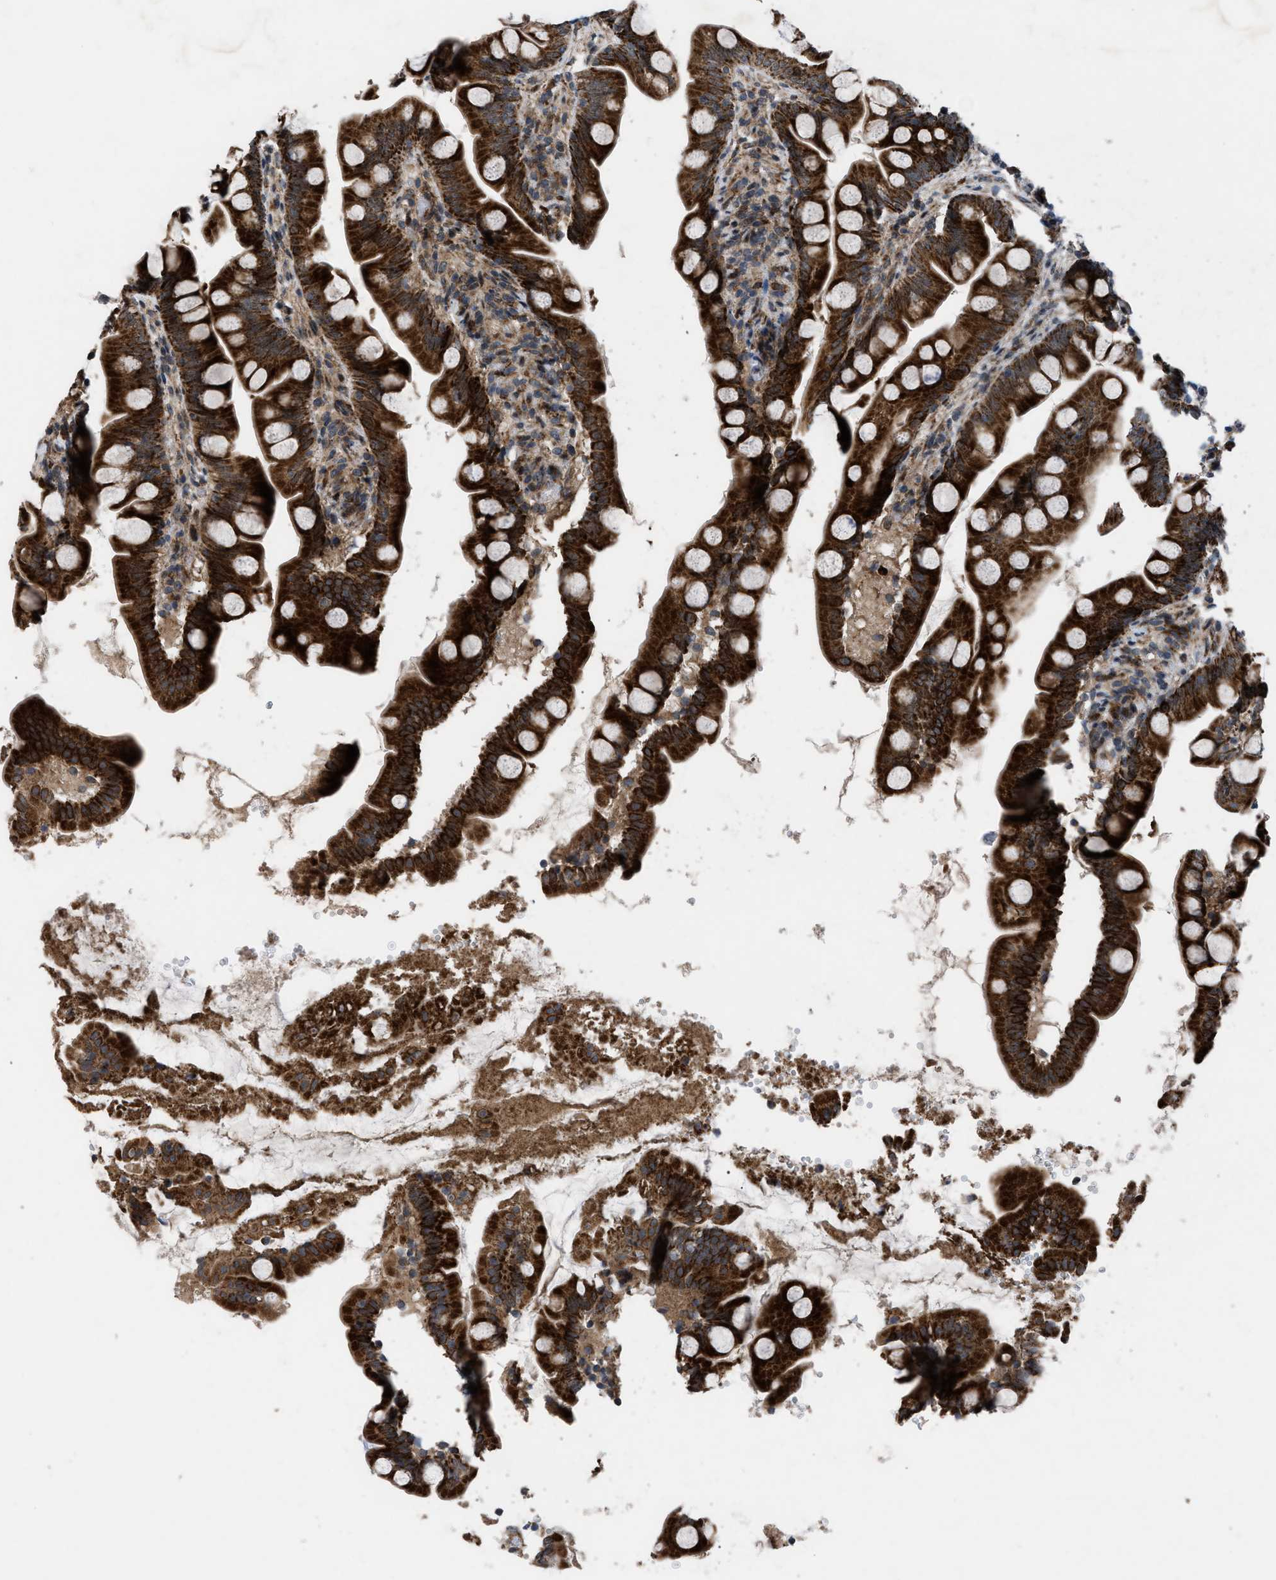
{"staining": {"intensity": "strong", "quantity": ">75%", "location": "cytoplasmic/membranous"}, "tissue": "small intestine", "cell_type": "Glandular cells", "image_type": "normal", "snomed": [{"axis": "morphology", "description": "Normal tissue, NOS"}, {"axis": "topography", "description": "Small intestine"}], "caption": "Glandular cells display high levels of strong cytoplasmic/membranous positivity in approximately >75% of cells in normal human small intestine.", "gene": "AP3M2", "patient": {"sex": "female", "age": 56}}